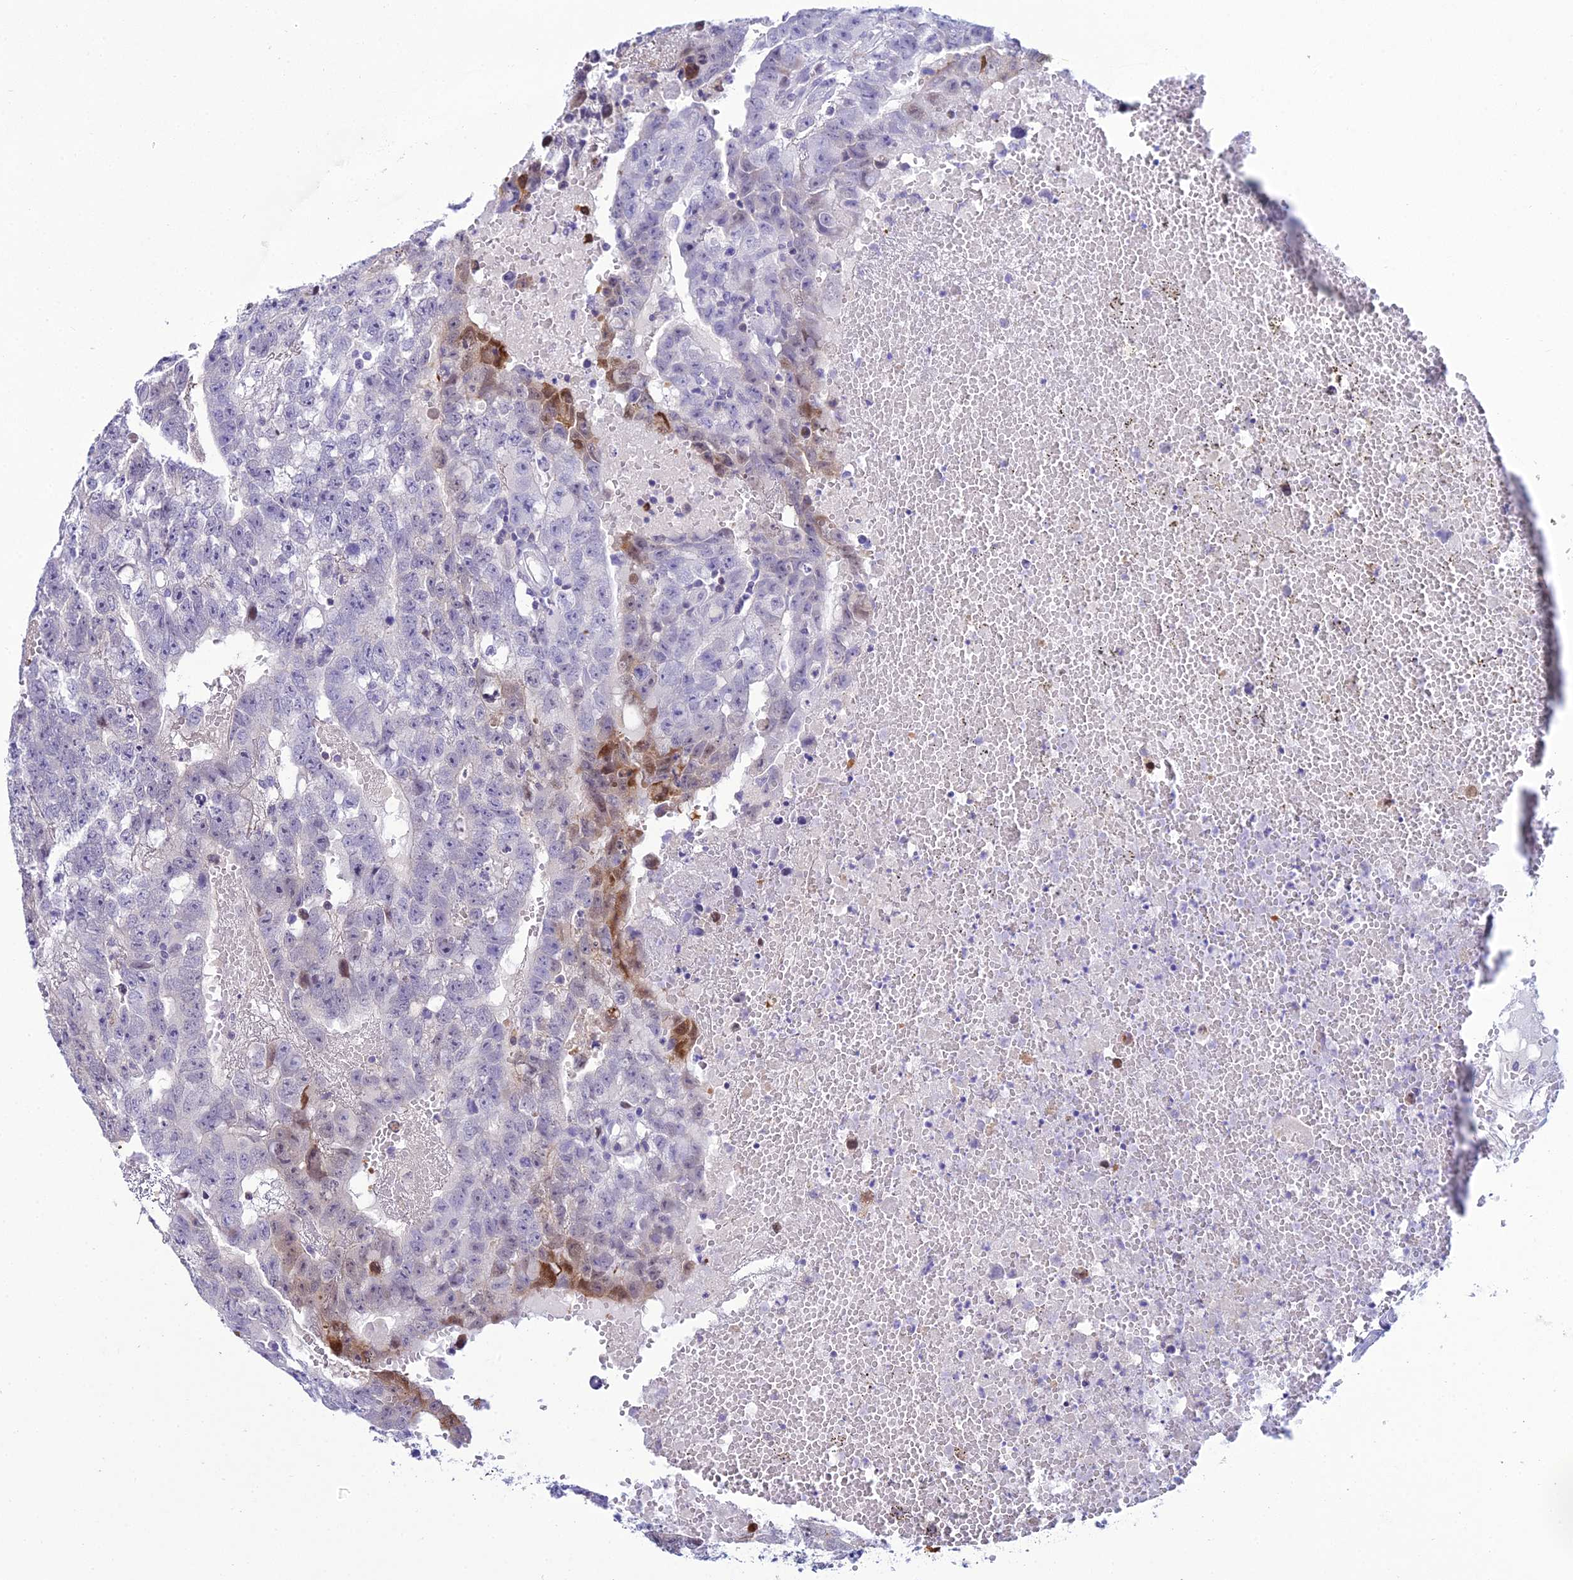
{"staining": {"intensity": "moderate", "quantity": "<25%", "location": "cytoplasmic/membranous,nuclear"}, "tissue": "testis cancer", "cell_type": "Tumor cells", "image_type": "cancer", "snomed": [{"axis": "morphology", "description": "Carcinoma, Embryonal, NOS"}, {"axis": "topography", "description": "Testis"}], "caption": "A low amount of moderate cytoplasmic/membranous and nuclear positivity is appreciated in about <25% of tumor cells in testis embryonal carcinoma tissue.", "gene": "ZMIZ1", "patient": {"sex": "male", "age": 25}}